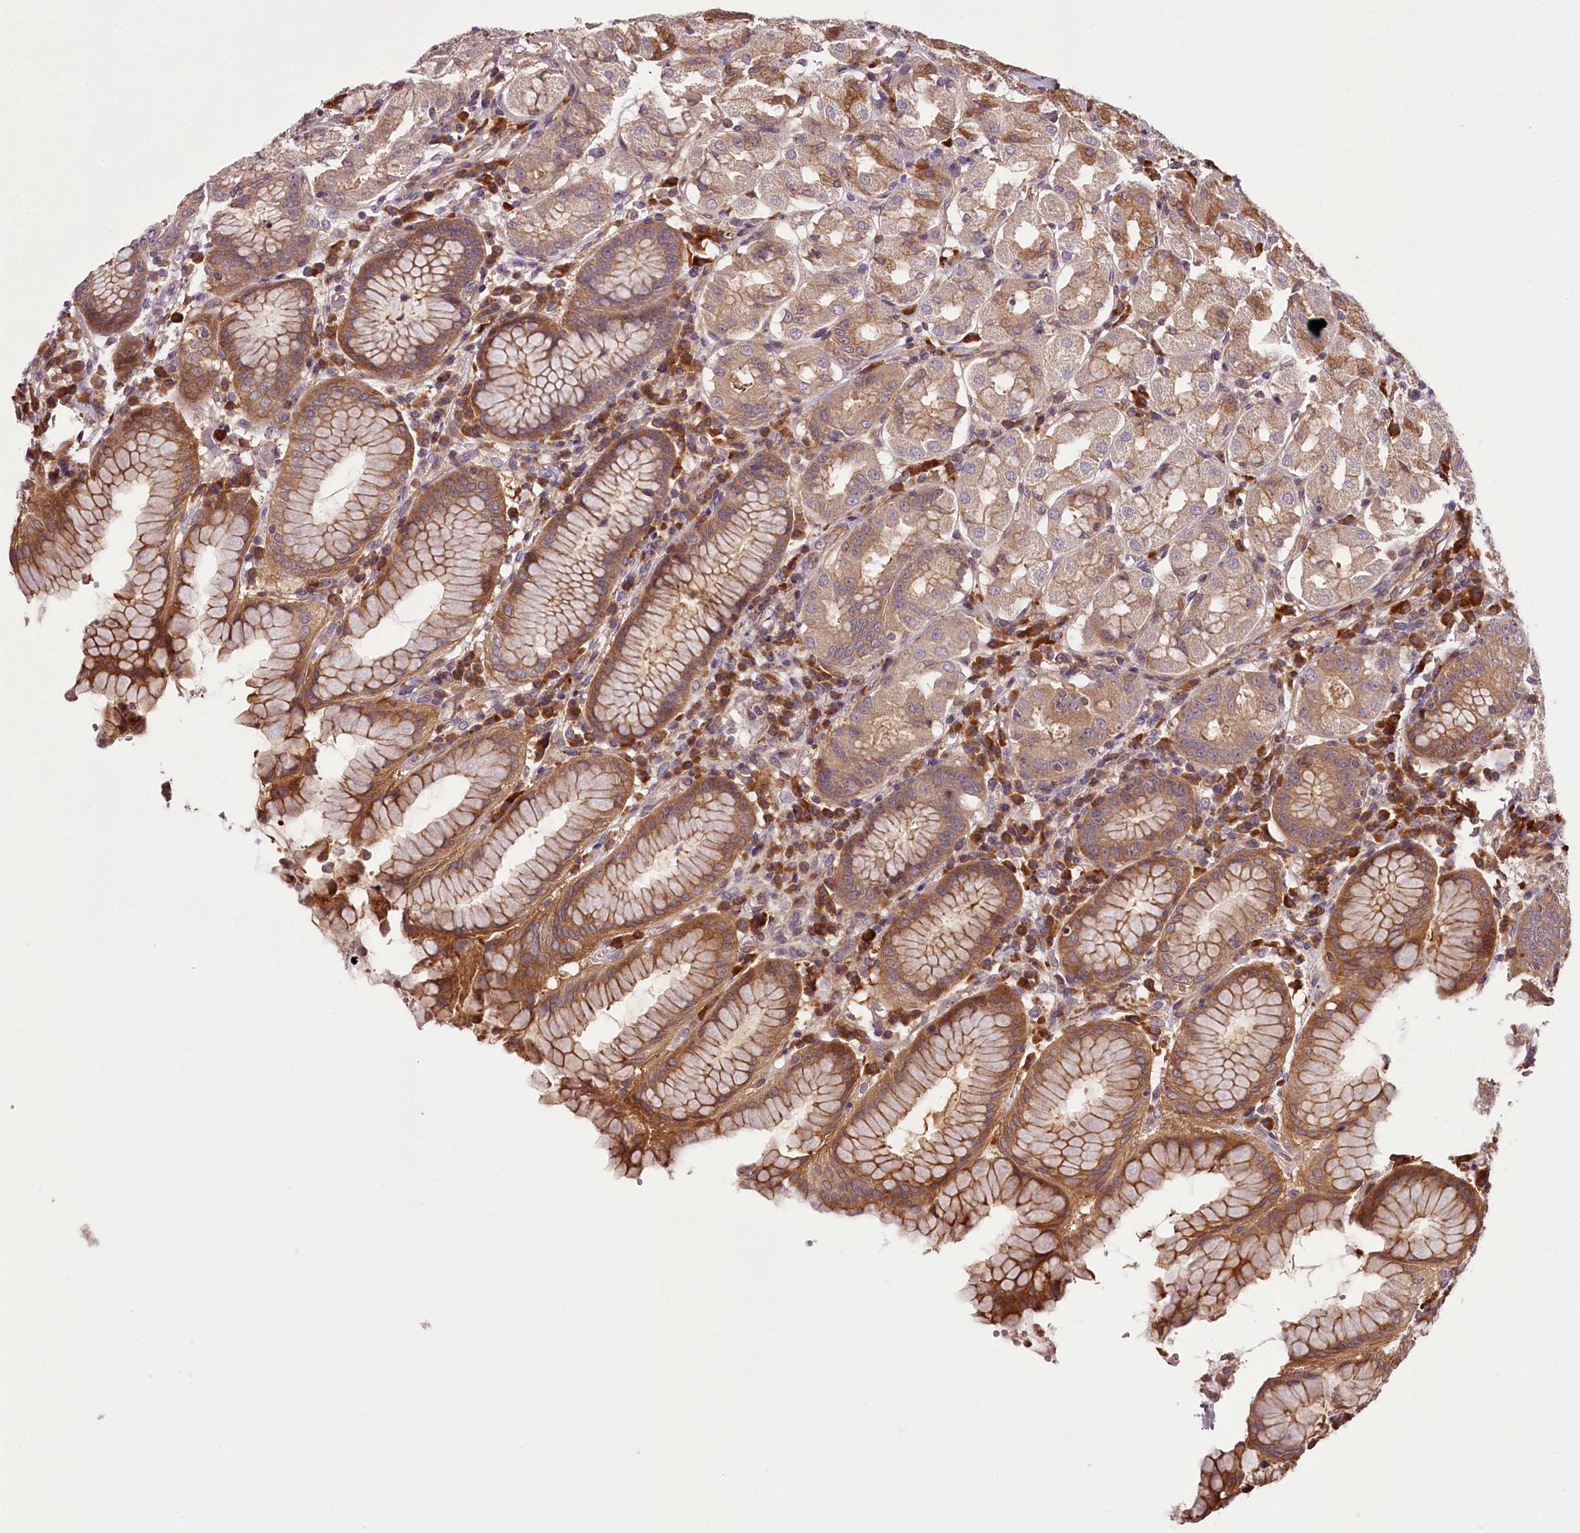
{"staining": {"intensity": "moderate", "quantity": ">75%", "location": "cytoplasmic/membranous"}, "tissue": "stomach", "cell_type": "Glandular cells", "image_type": "normal", "snomed": [{"axis": "morphology", "description": "Normal tissue, NOS"}, {"axis": "topography", "description": "Stomach"}, {"axis": "topography", "description": "Stomach, lower"}], "caption": "Immunohistochemistry (IHC) image of normal human stomach stained for a protein (brown), which reveals medium levels of moderate cytoplasmic/membranous expression in approximately >75% of glandular cells.", "gene": "TARS1", "patient": {"sex": "female", "age": 56}}